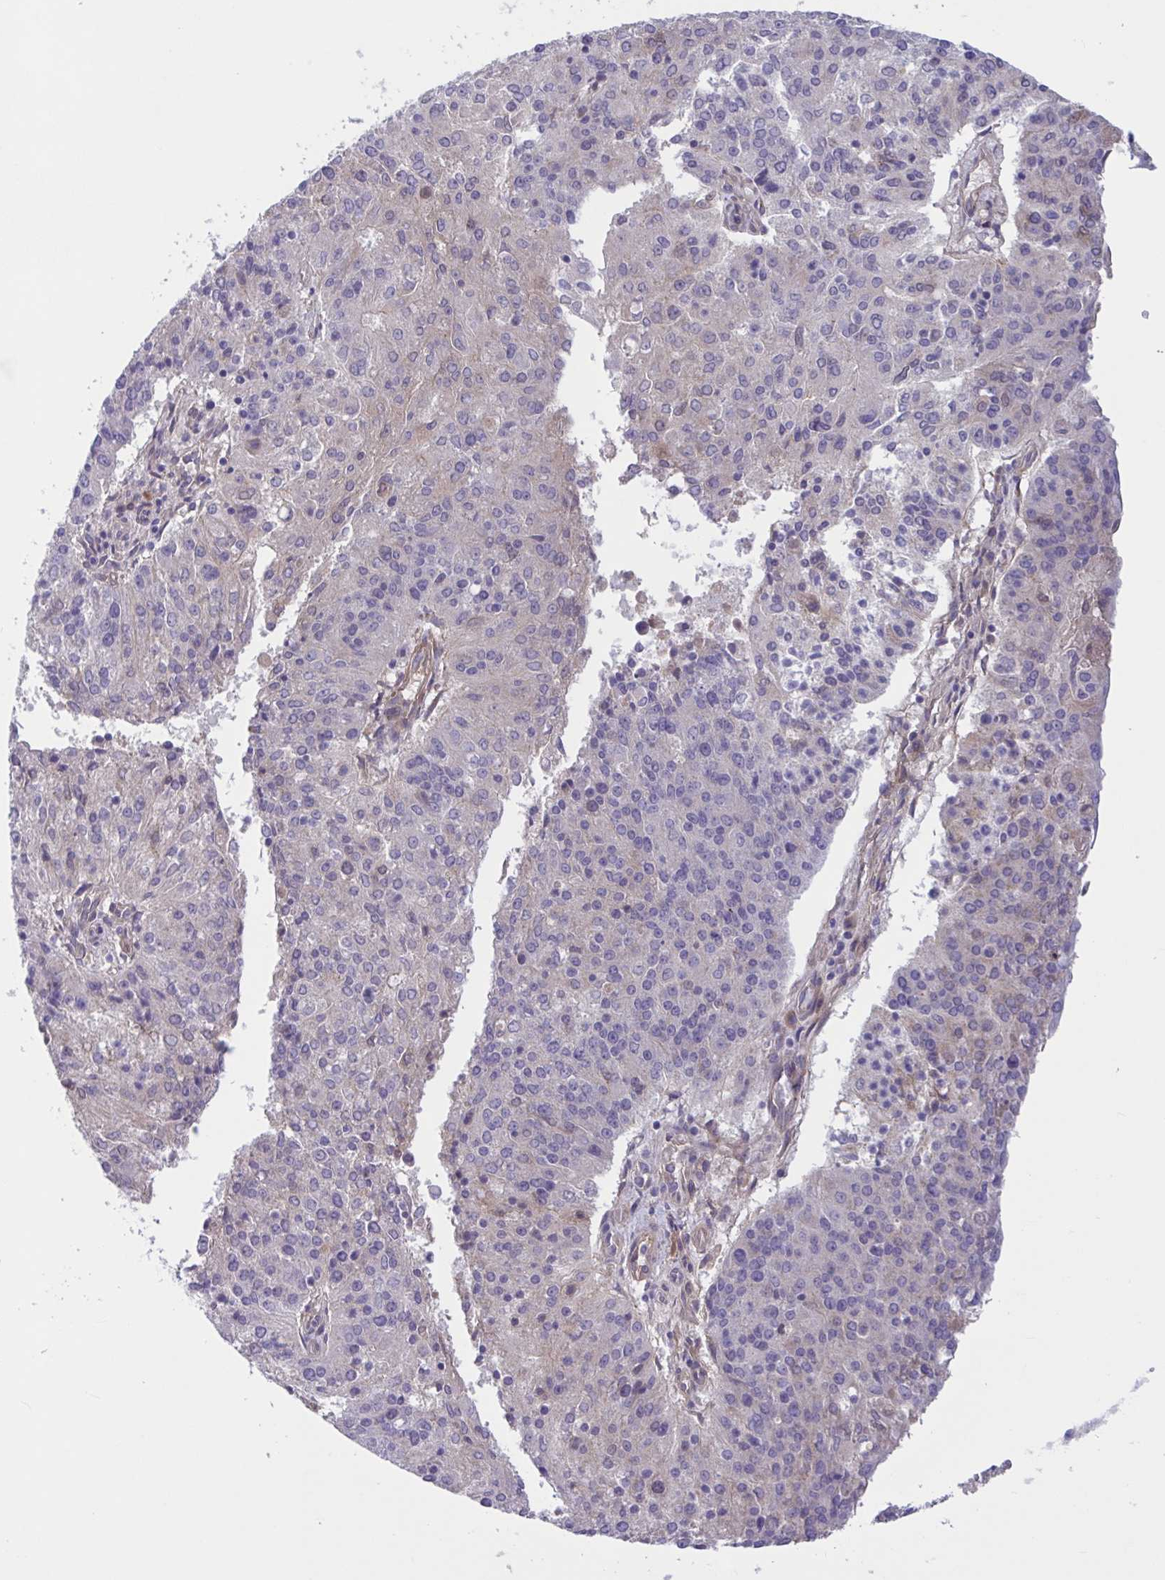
{"staining": {"intensity": "negative", "quantity": "none", "location": "none"}, "tissue": "endometrial cancer", "cell_type": "Tumor cells", "image_type": "cancer", "snomed": [{"axis": "morphology", "description": "Adenocarcinoma, NOS"}, {"axis": "topography", "description": "Endometrium"}], "caption": "A photomicrograph of endometrial cancer (adenocarcinoma) stained for a protein demonstrates no brown staining in tumor cells.", "gene": "TTC7B", "patient": {"sex": "female", "age": 82}}